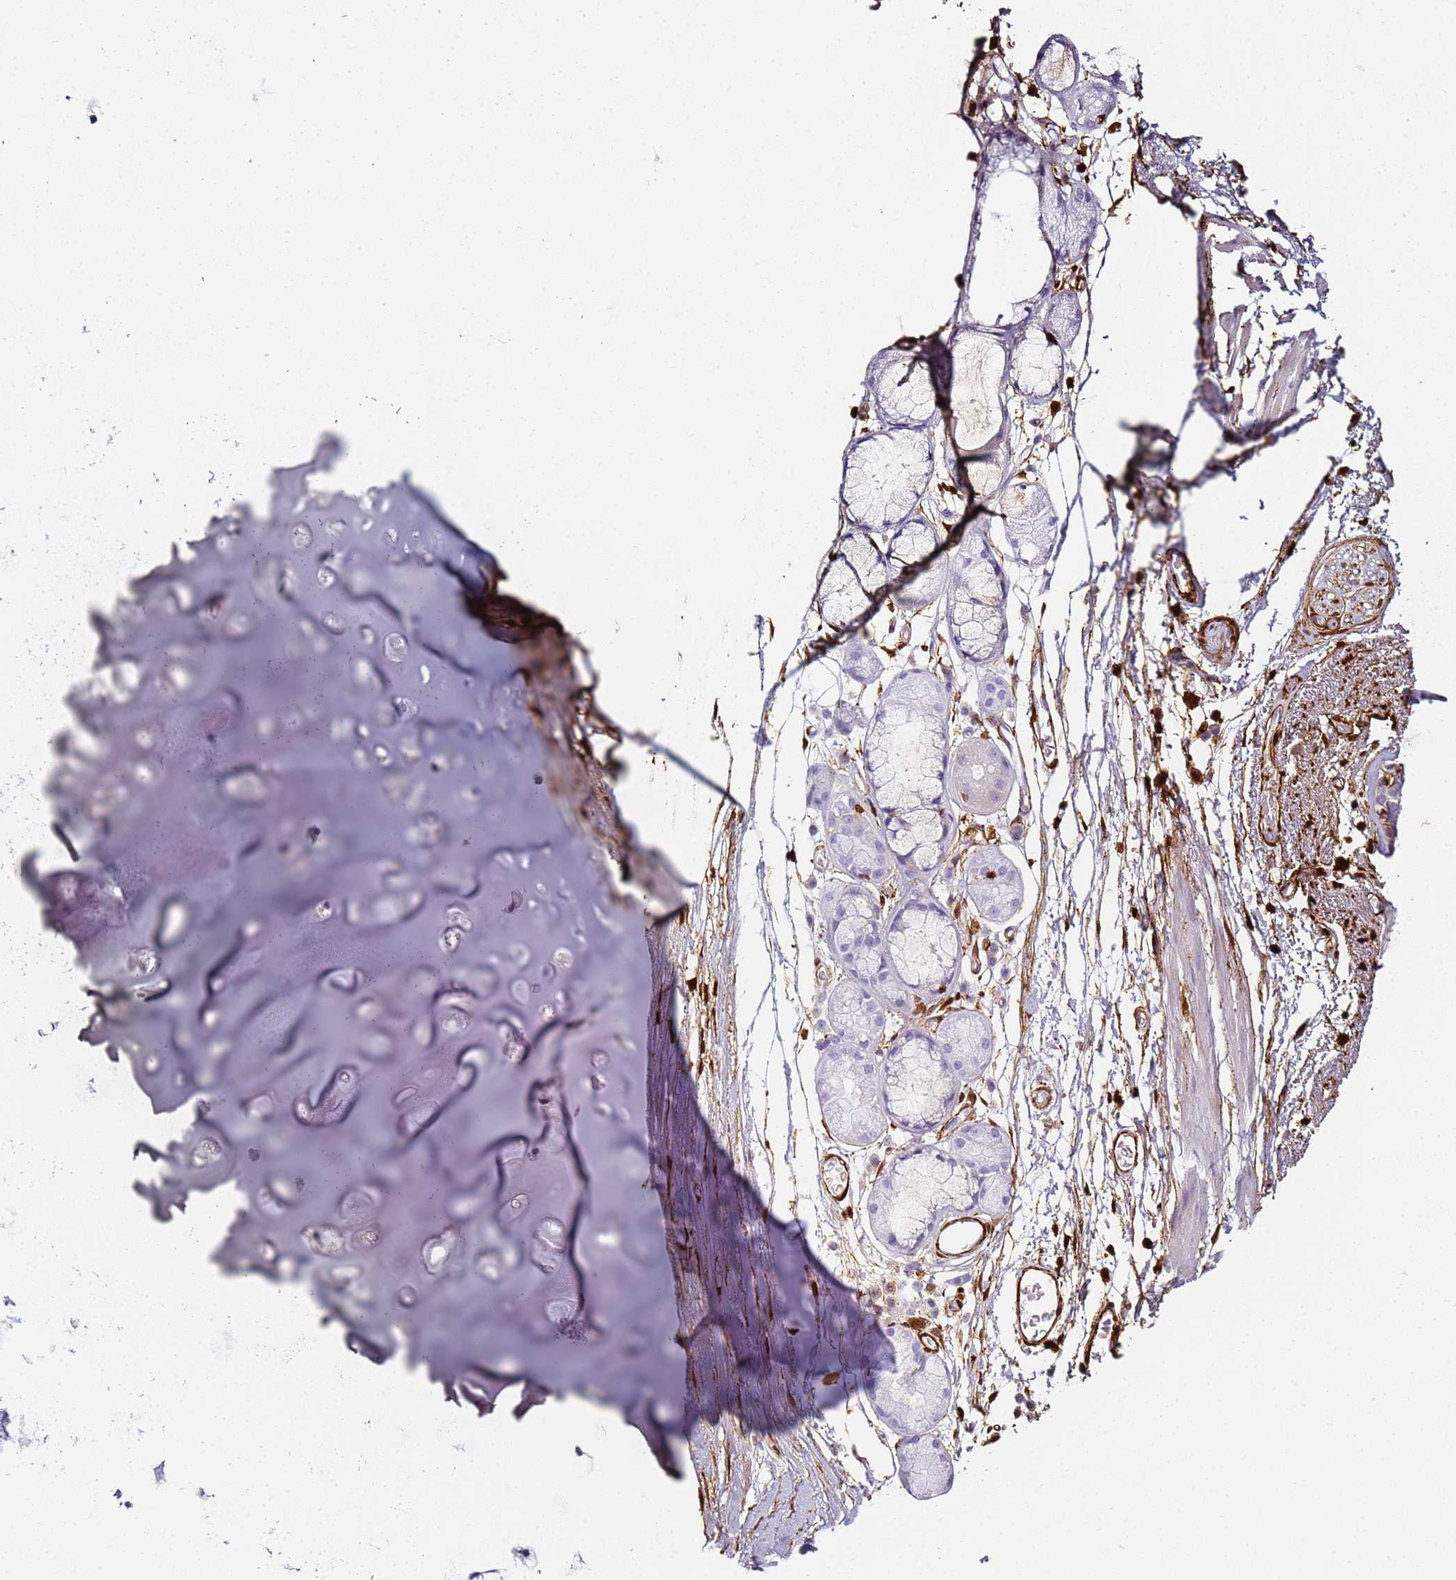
{"staining": {"intensity": "moderate", "quantity": ">75%", "location": "cytoplasmic/membranous"}, "tissue": "adipose tissue", "cell_type": "Adipocytes", "image_type": "normal", "snomed": [{"axis": "morphology", "description": "Normal tissue, NOS"}, {"axis": "topography", "description": "Cartilage tissue"}], "caption": "Immunohistochemistry (IHC) micrograph of normal adipose tissue: adipose tissue stained using IHC demonstrates medium levels of moderate protein expression localized specifically in the cytoplasmic/membranous of adipocytes, appearing as a cytoplasmic/membranous brown color.", "gene": "S100A4", "patient": {"sex": "male", "age": 73}}